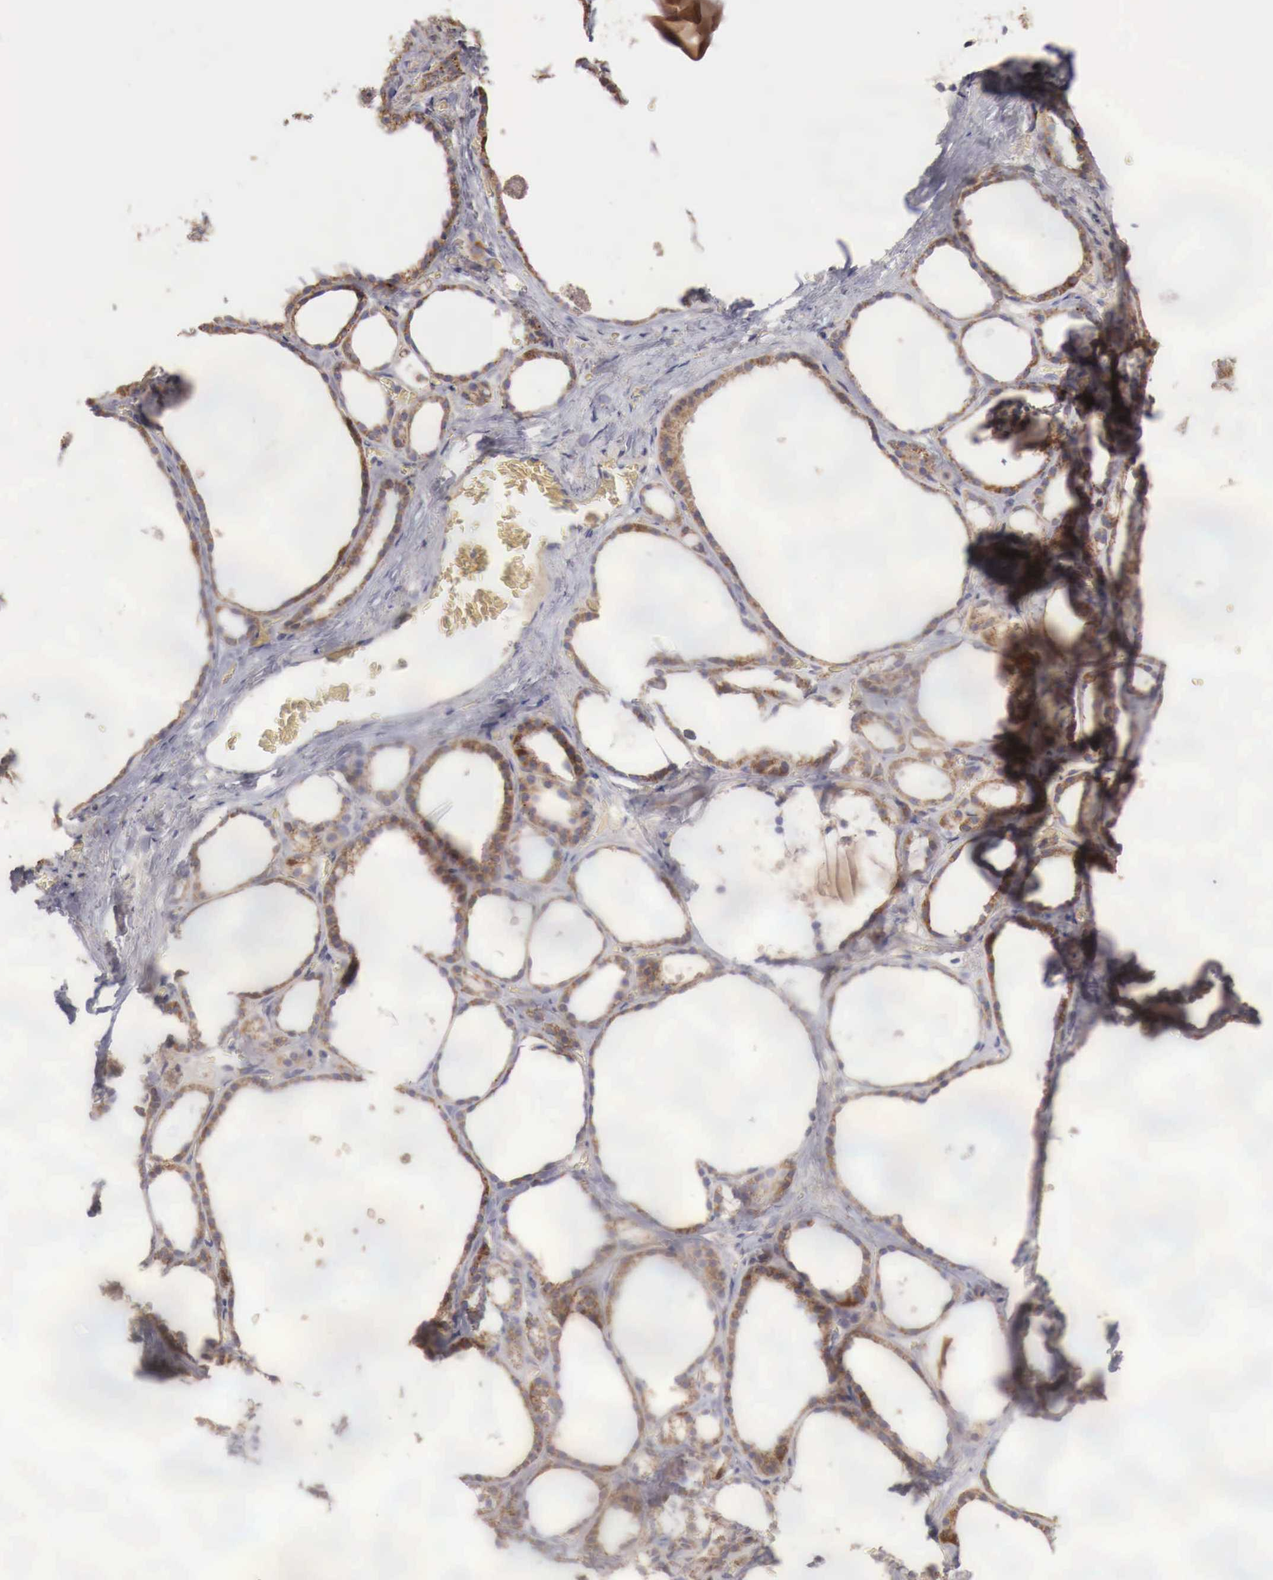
{"staining": {"intensity": "moderate", "quantity": "25%-75%", "location": "cytoplasmic/membranous"}, "tissue": "thyroid gland", "cell_type": "Glandular cells", "image_type": "normal", "snomed": [{"axis": "morphology", "description": "Normal tissue, NOS"}, {"axis": "topography", "description": "Thyroid gland"}], "caption": "IHC (DAB (3,3'-diaminobenzidine)) staining of unremarkable thyroid gland reveals moderate cytoplasmic/membranous protein positivity in about 25%-75% of glandular cells. The protein is stained brown, and the nuclei are stained in blue (DAB (3,3'-diaminobenzidine) IHC with brightfield microscopy, high magnification).", "gene": "XPNPEP3", "patient": {"sex": "male", "age": 76}}